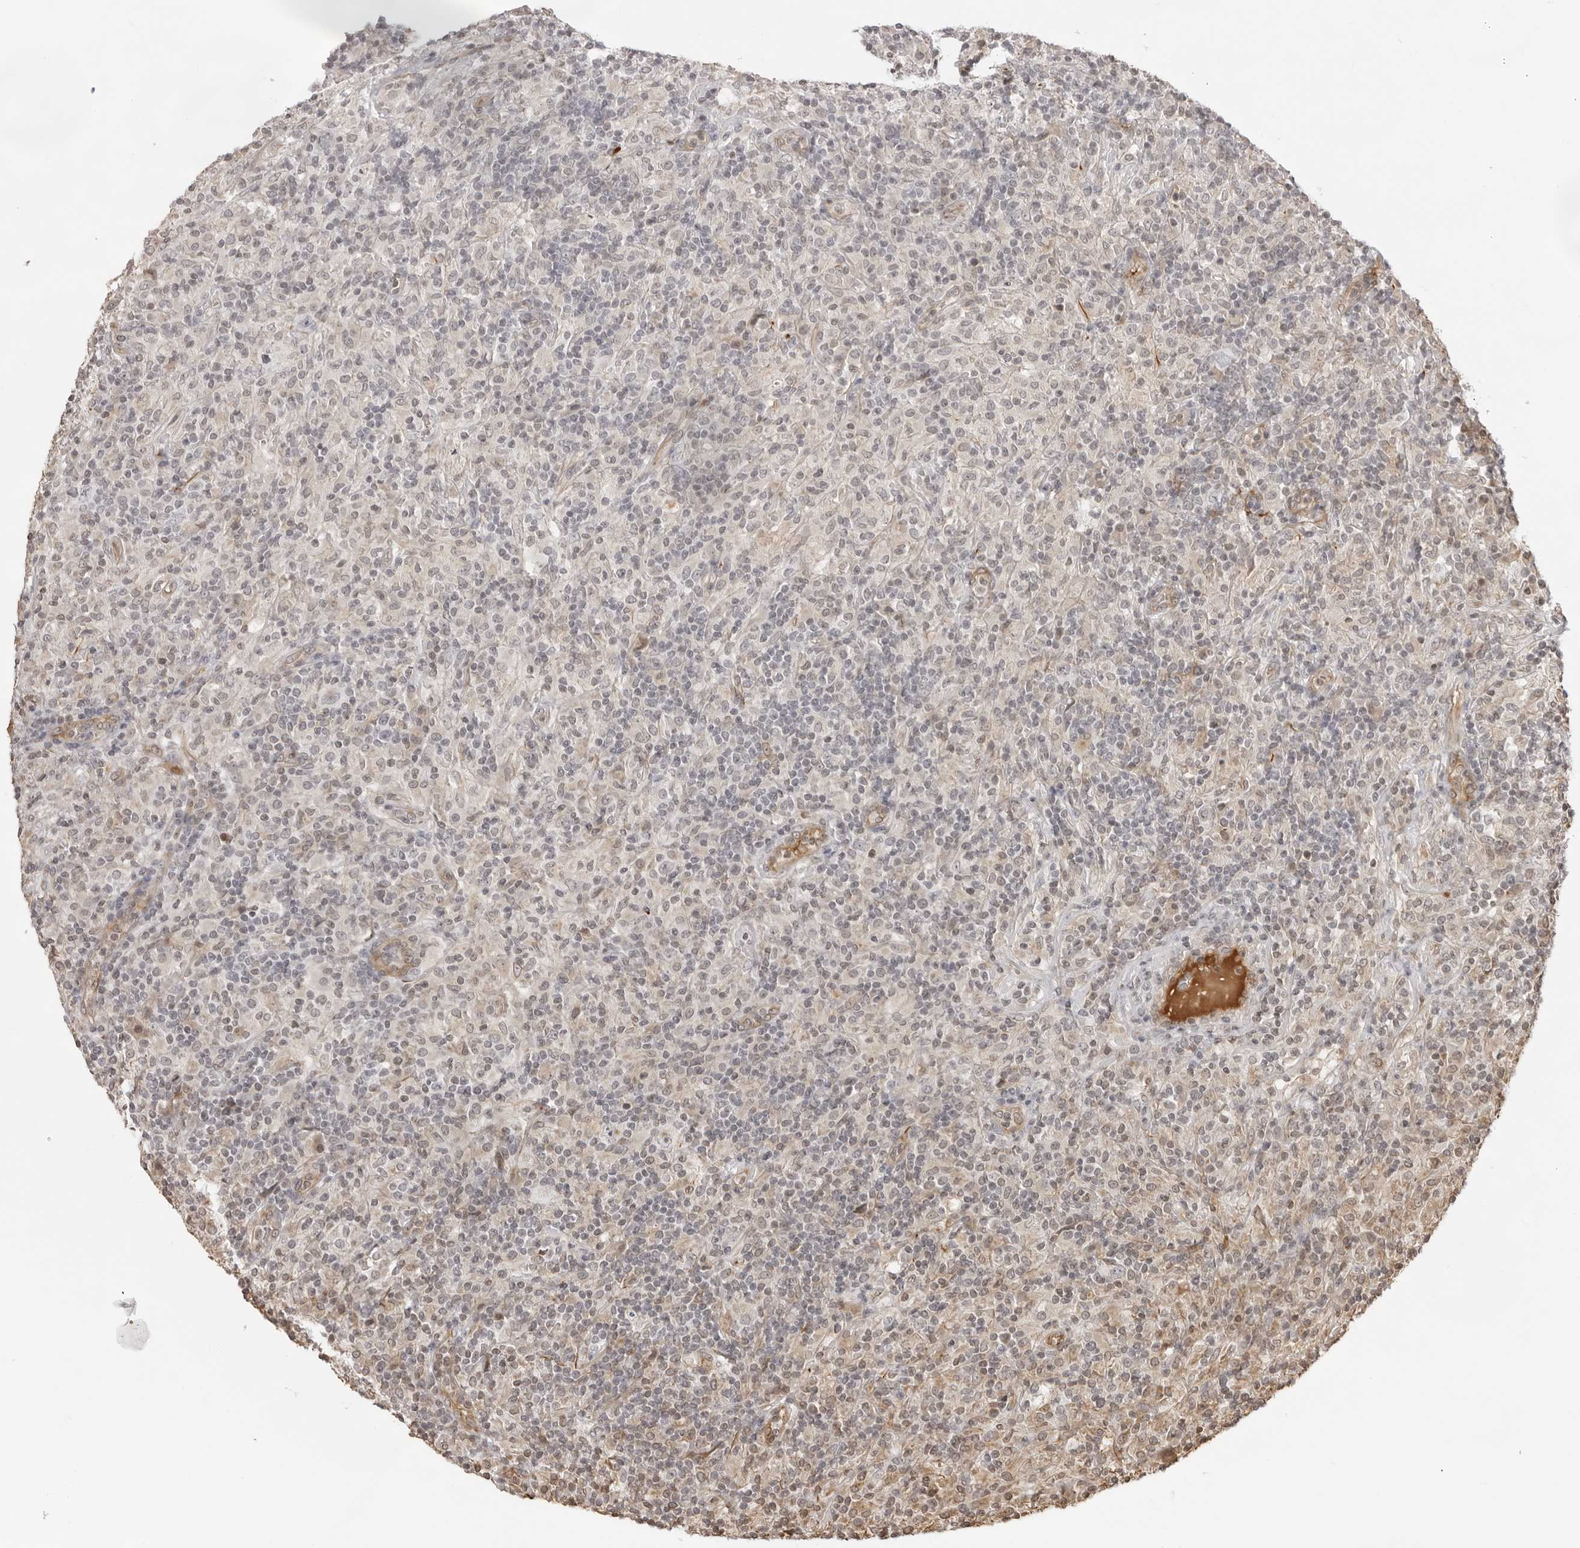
{"staining": {"intensity": "negative", "quantity": "none", "location": "none"}, "tissue": "lymphoma", "cell_type": "Tumor cells", "image_type": "cancer", "snomed": [{"axis": "morphology", "description": "Hodgkin's disease, NOS"}, {"axis": "topography", "description": "Lymph node"}], "caption": "Micrograph shows no protein expression in tumor cells of Hodgkin's disease tissue. Brightfield microscopy of immunohistochemistry stained with DAB (brown) and hematoxylin (blue), captured at high magnification.", "gene": "DYNLT5", "patient": {"sex": "male", "age": 70}}